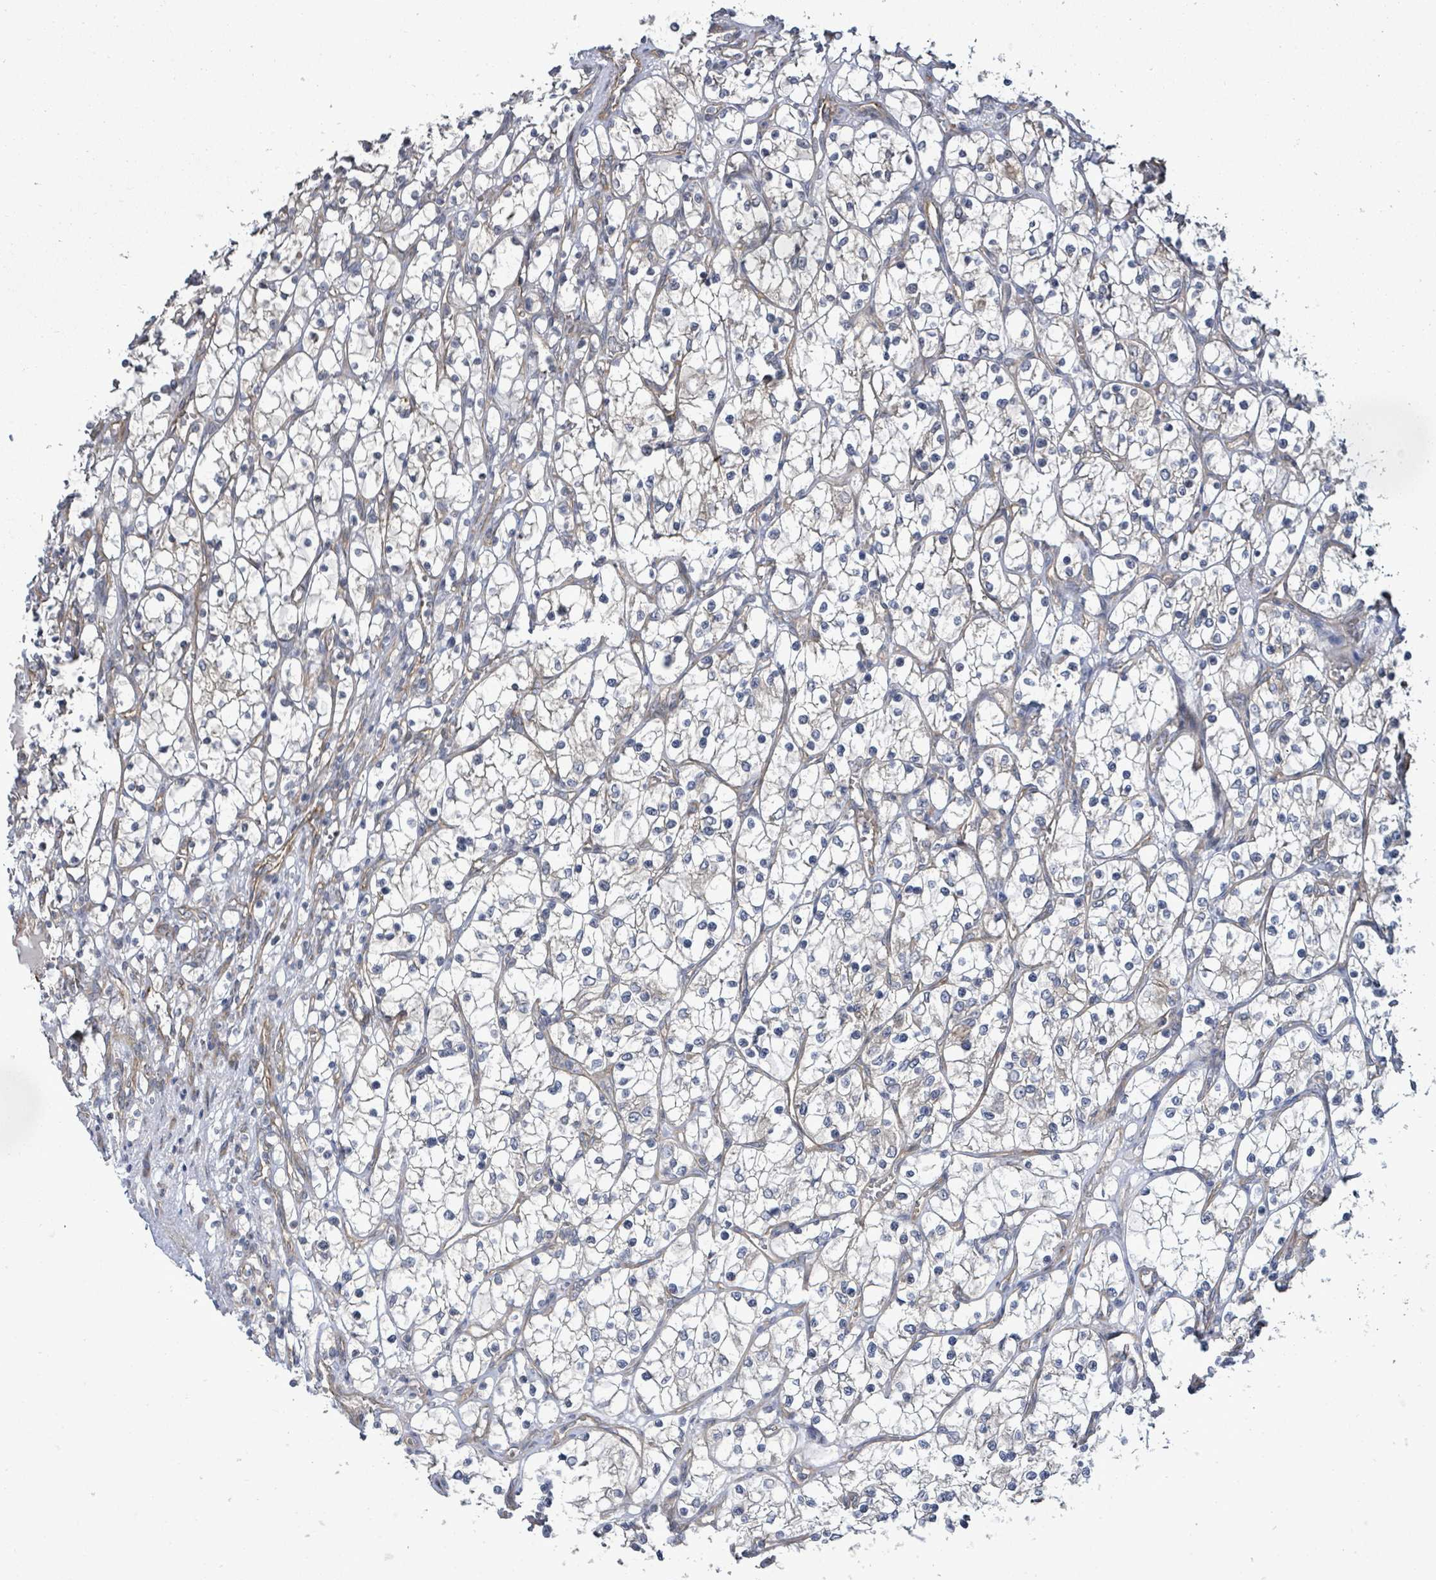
{"staining": {"intensity": "weak", "quantity": "<25%", "location": "cytoplasmic/membranous"}, "tissue": "renal cancer", "cell_type": "Tumor cells", "image_type": "cancer", "snomed": [{"axis": "morphology", "description": "Adenocarcinoma, NOS"}, {"axis": "topography", "description": "Kidney"}], "caption": "Immunohistochemistry of renal cancer (adenocarcinoma) demonstrates no positivity in tumor cells.", "gene": "KBTBD11", "patient": {"sex": "female", "age": 69}}